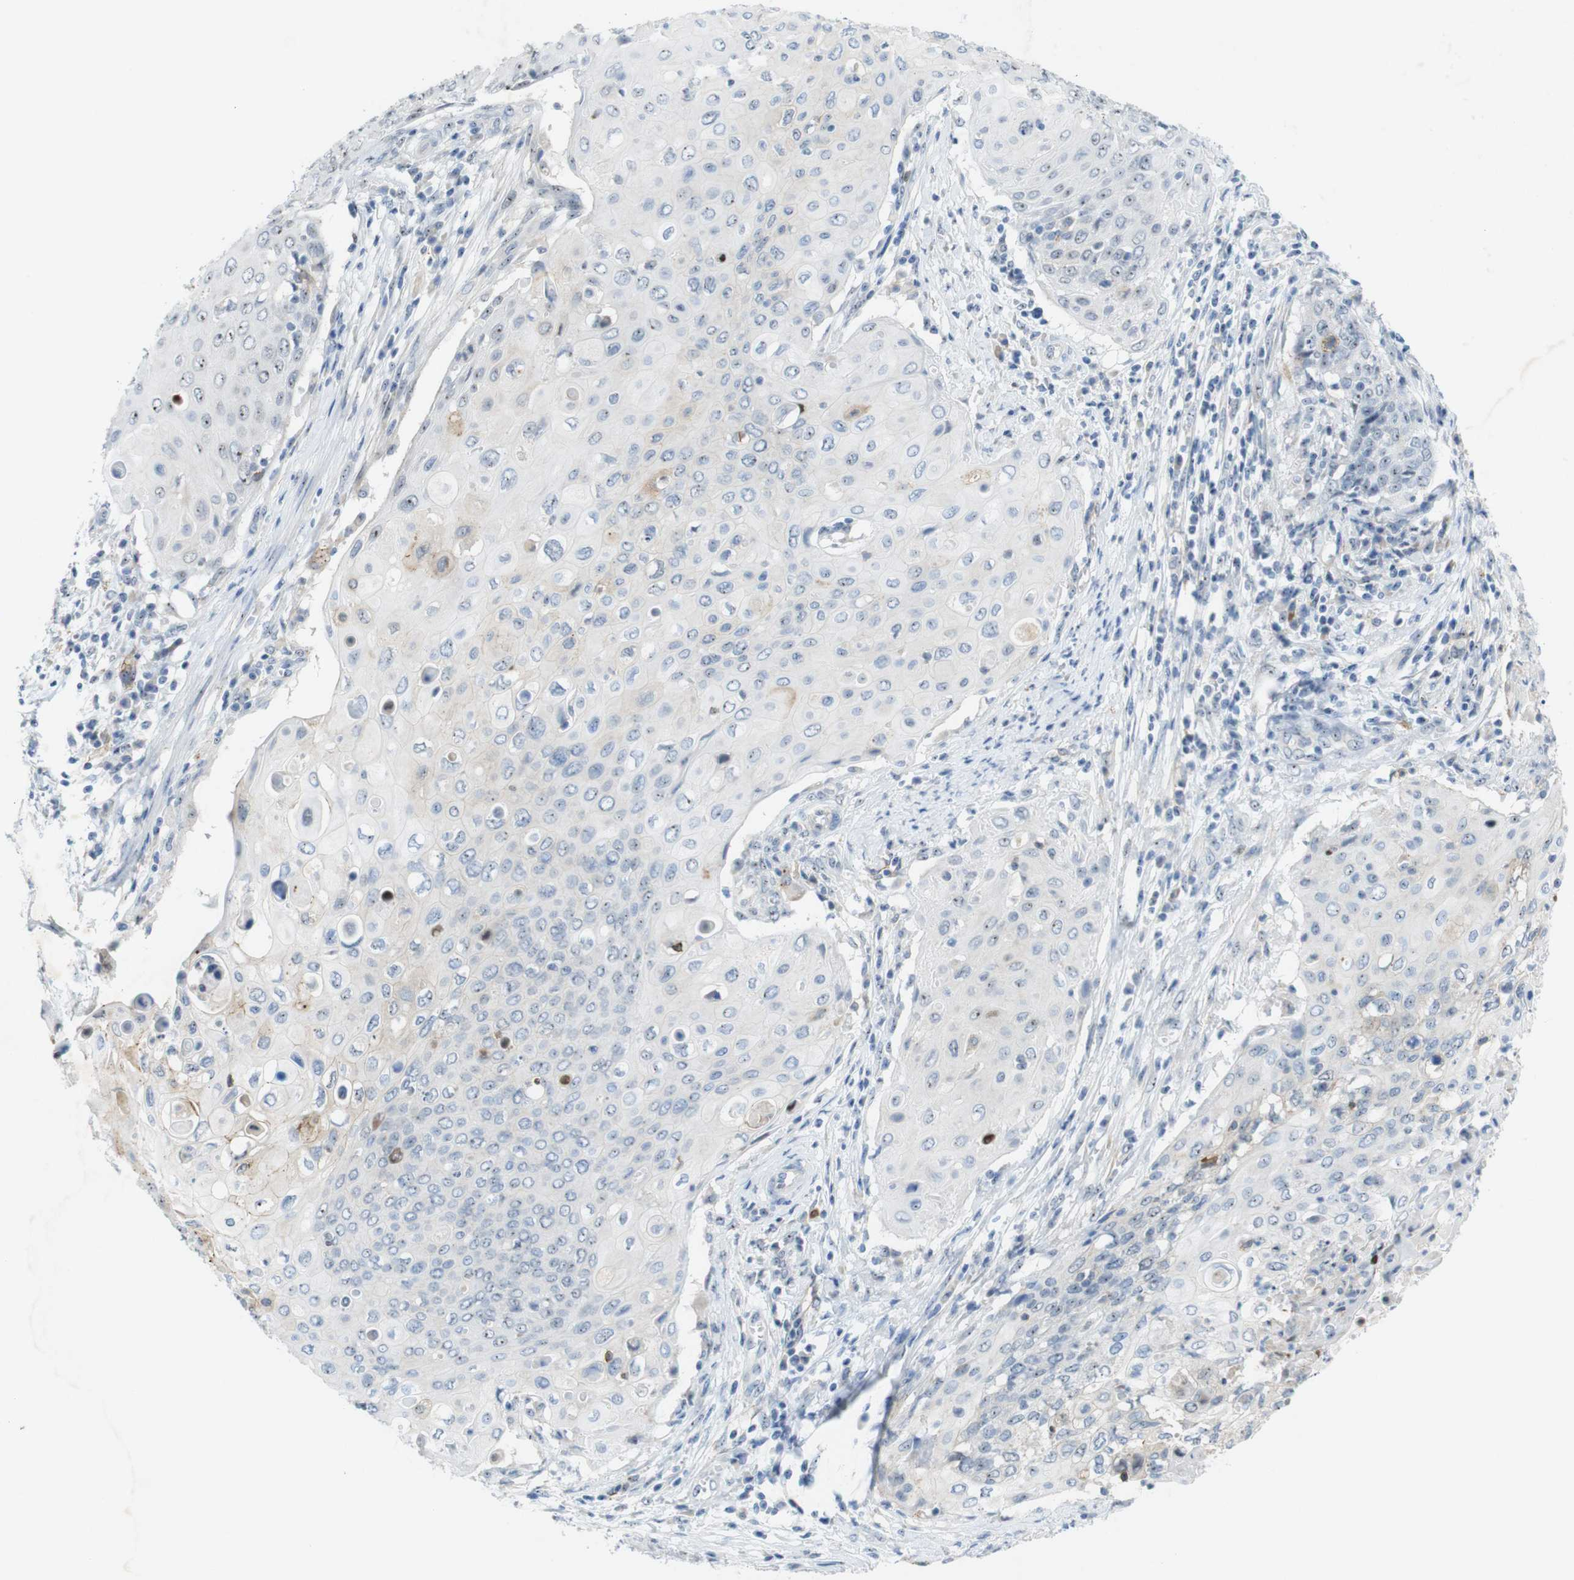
{"staining": {"intensity": "negative", "quantity": "none", "location": "none"}, "tissue": "cervical cancer", "cell_type": "Tumor cells", "image_type": "cancer", "snomed": [{"axis": "morphology", "description": "Squamous cell carcinoma, NOS"}, {"axis": "topography", "description": "Cervix"}], "caption": "High magnification brightfield microscopy of cervical cancer stained with DAB (3,3'-diaminobenzidine) (brown) and counterstained with hematoxylin (blue): tumor cells show no significant positivity.", "gene": "TJP3", "patient": {"sex": "female", "age": 39}}